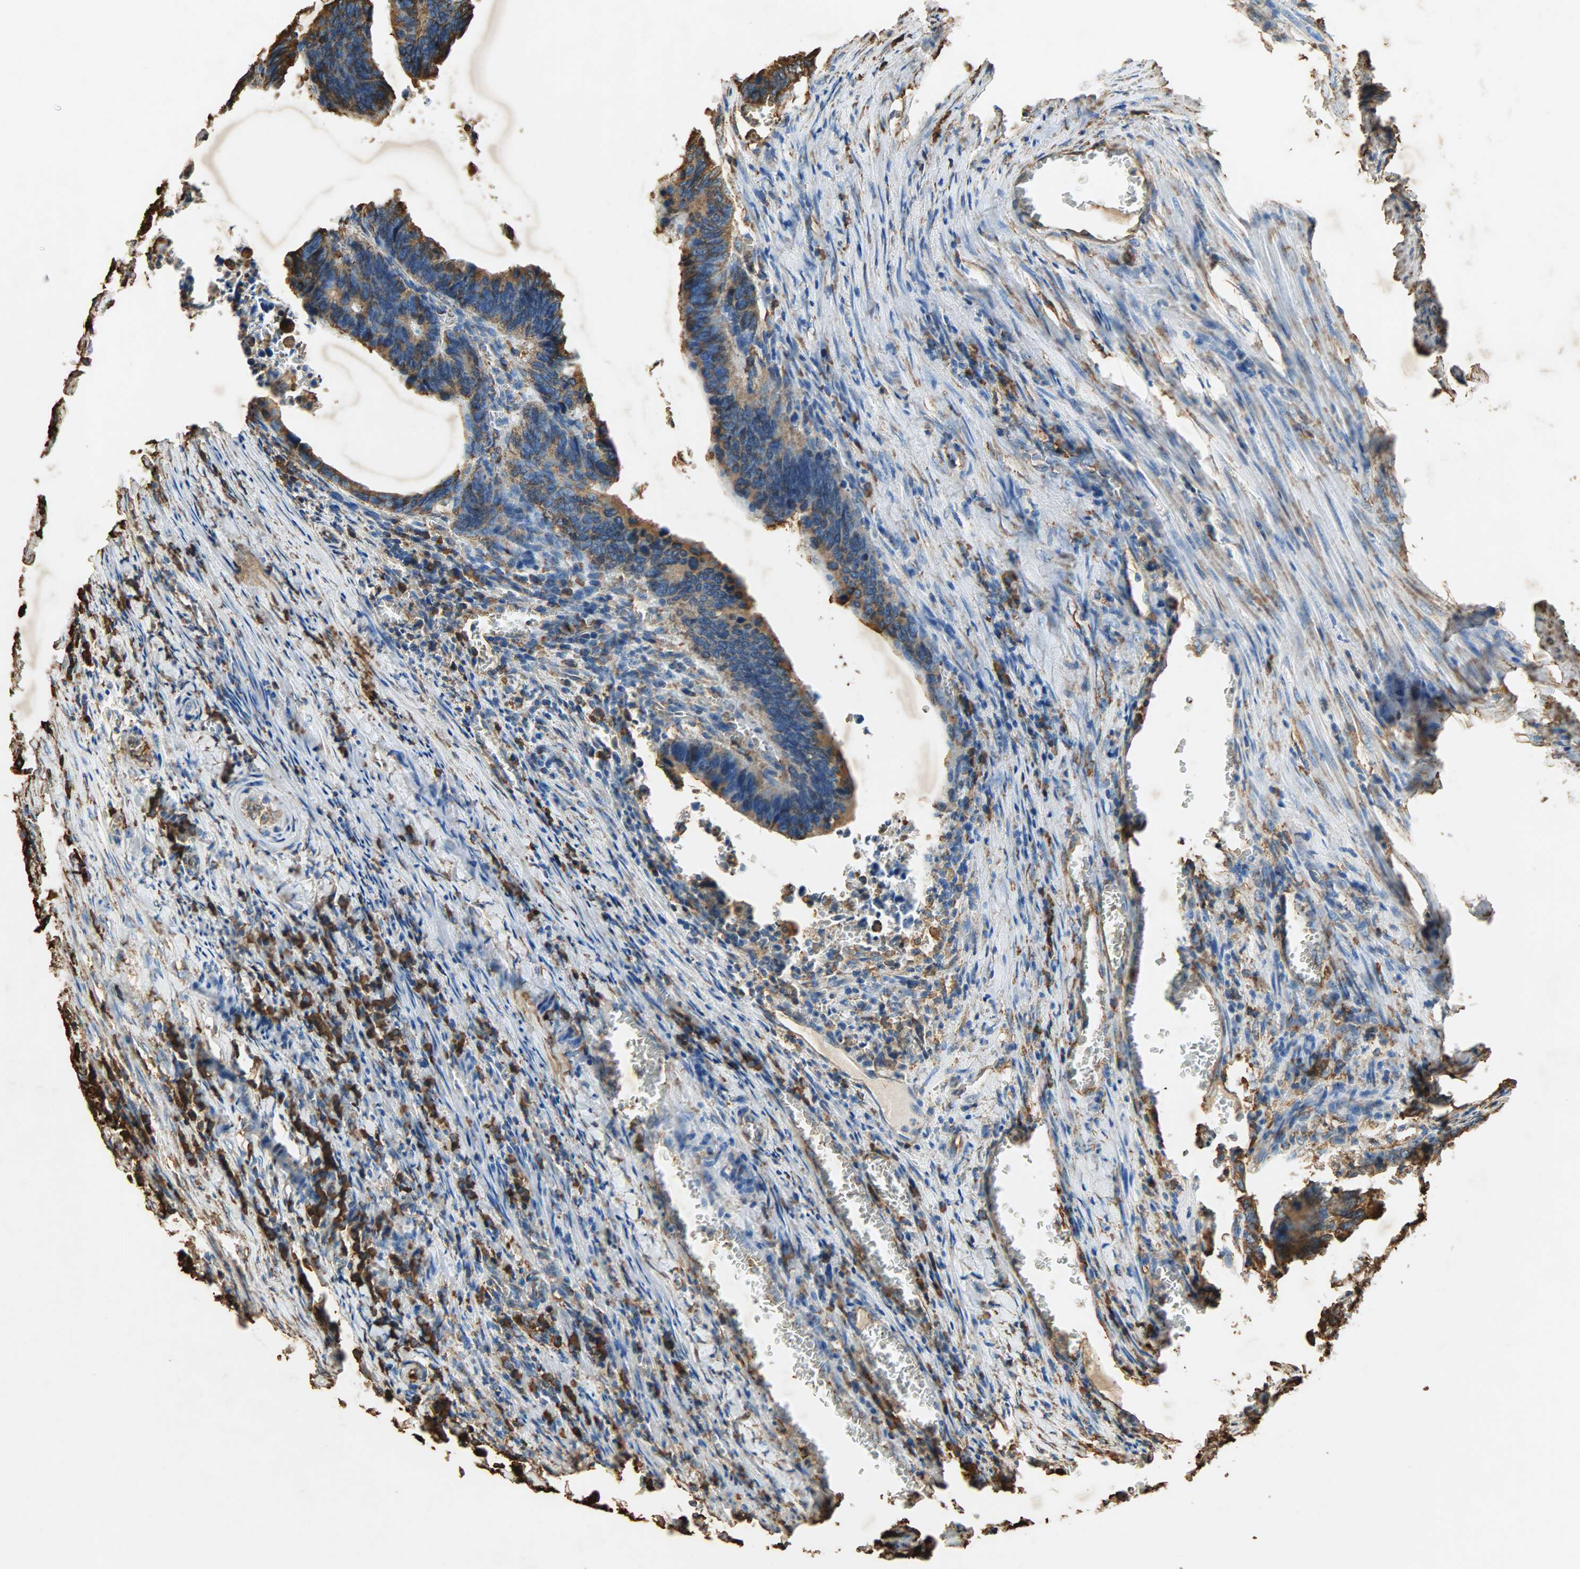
{"staining": {"intensity": "moderate", "quantity": ">75%", "location": "cytoplasmic/membranous"}, "tissue": "colorectal cancer", "cell_type": "Tumor cells", "image_type": "cancer", "snomed": [{"axis": "morphology", "description": "Adenocarcinoma, NOS"}, {"axis": "topography", "description": "Colon"}], "caption": "DAB (3,3'-diaminobenzidine) immunohistochemical staining of human colorectal cancer exhibits moderate cytoplasmic/membranous protein expression in approximately >75% of tumor cells. The staining is performed using DAB brown chromogen to label protein expression. The nuclei are counter-stained blue using hematoxylin.", "gene": "HSP90B1", "patient": {"sex": "male", "age": 72}}